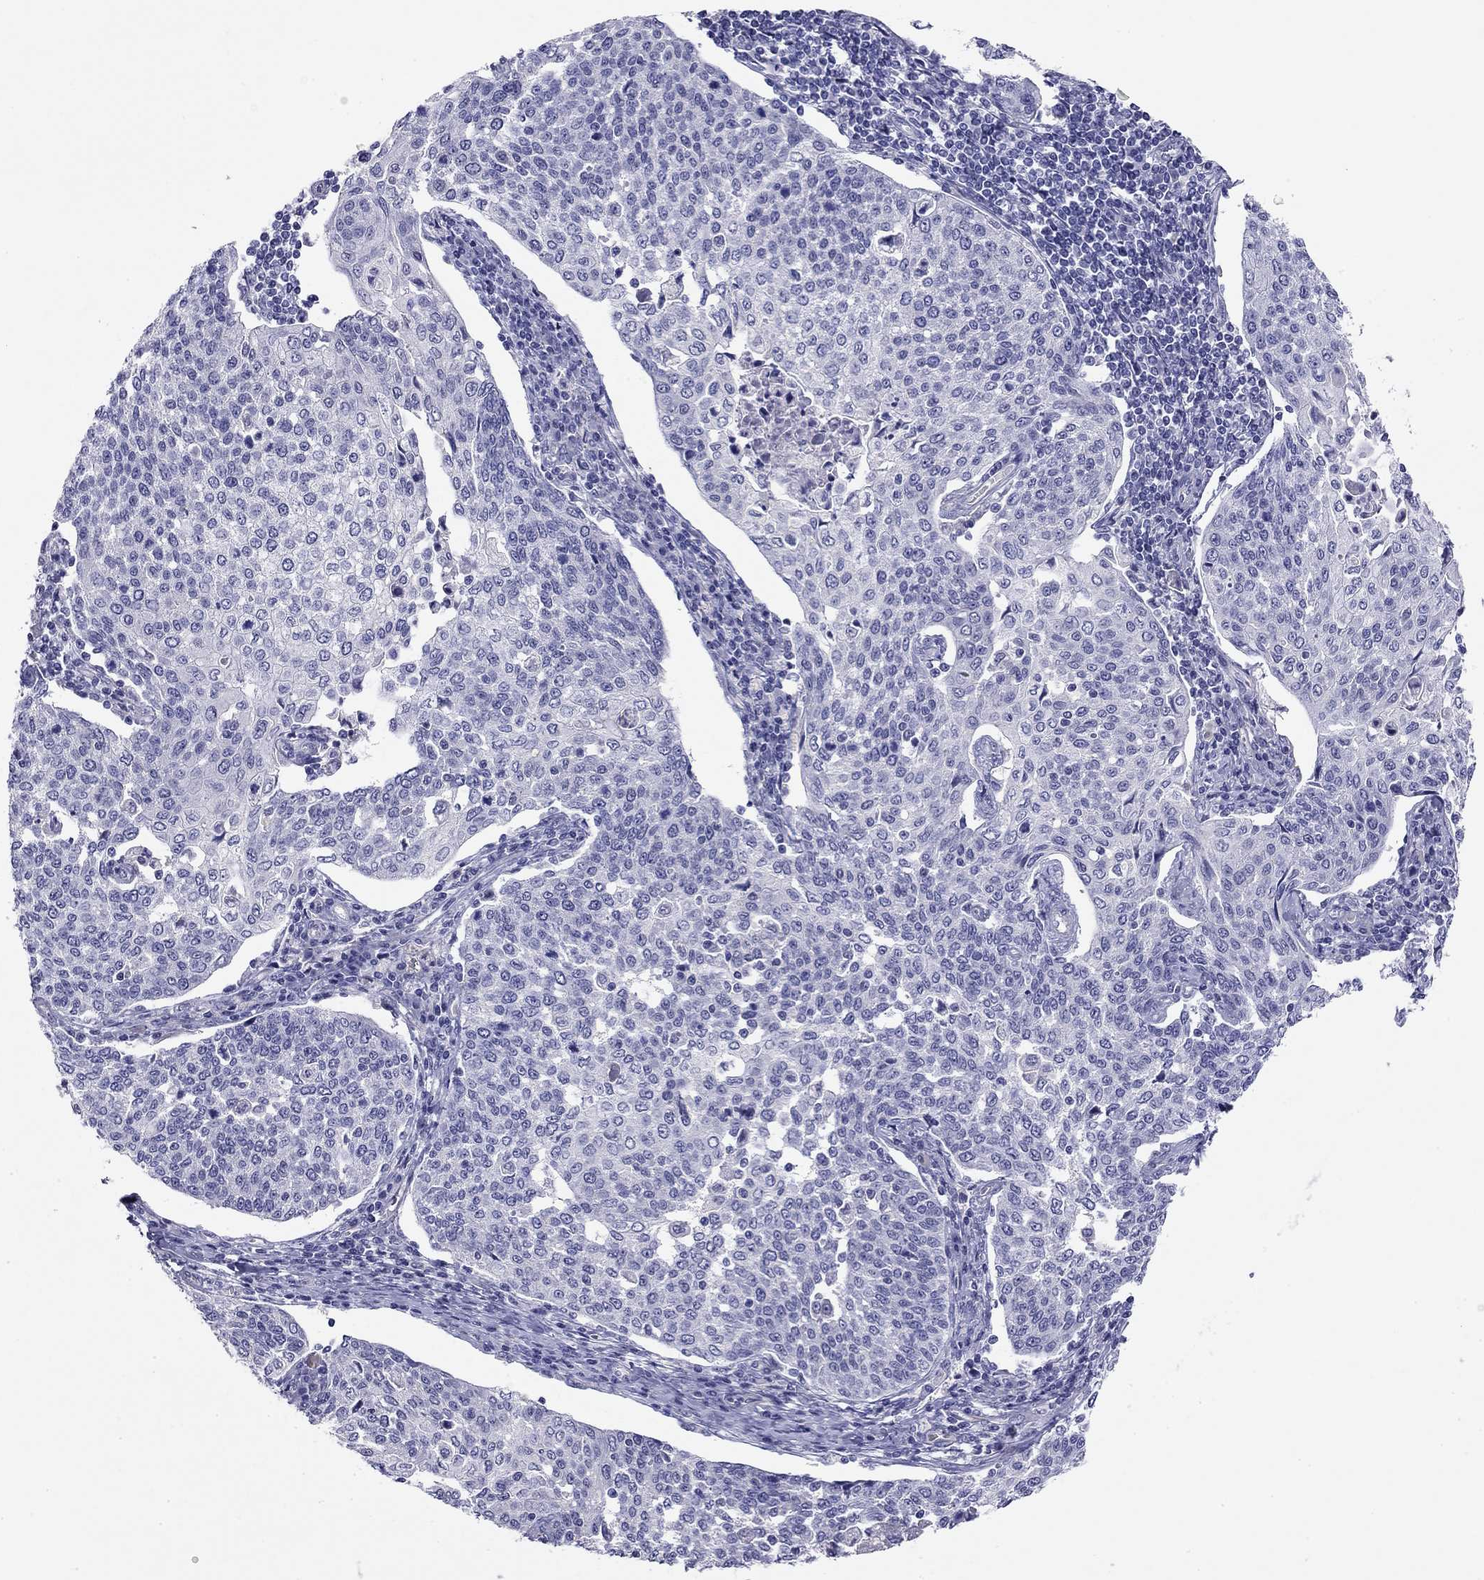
{"staining": {"intensity": "negative", "quantity": "none", "location": "none"}, "tissue": "cervical cancer", "cell_type": "Tumor cells", "image_type": "cancer", "snomed": [{"axis": "morphology", "description": "Squamous cell carcinoma, NOS"}, {"axis": "topography", "description": "Cervix"}], "caption": "Immunohistochemistry of cervical cancer shows no expression in tumor cells. The staining is performed using DAB brown chromogen with nuclei counter-stained in using hematoxylin.", "gene": "RTL1", "patient": {"sex": "female", "age": 34}}